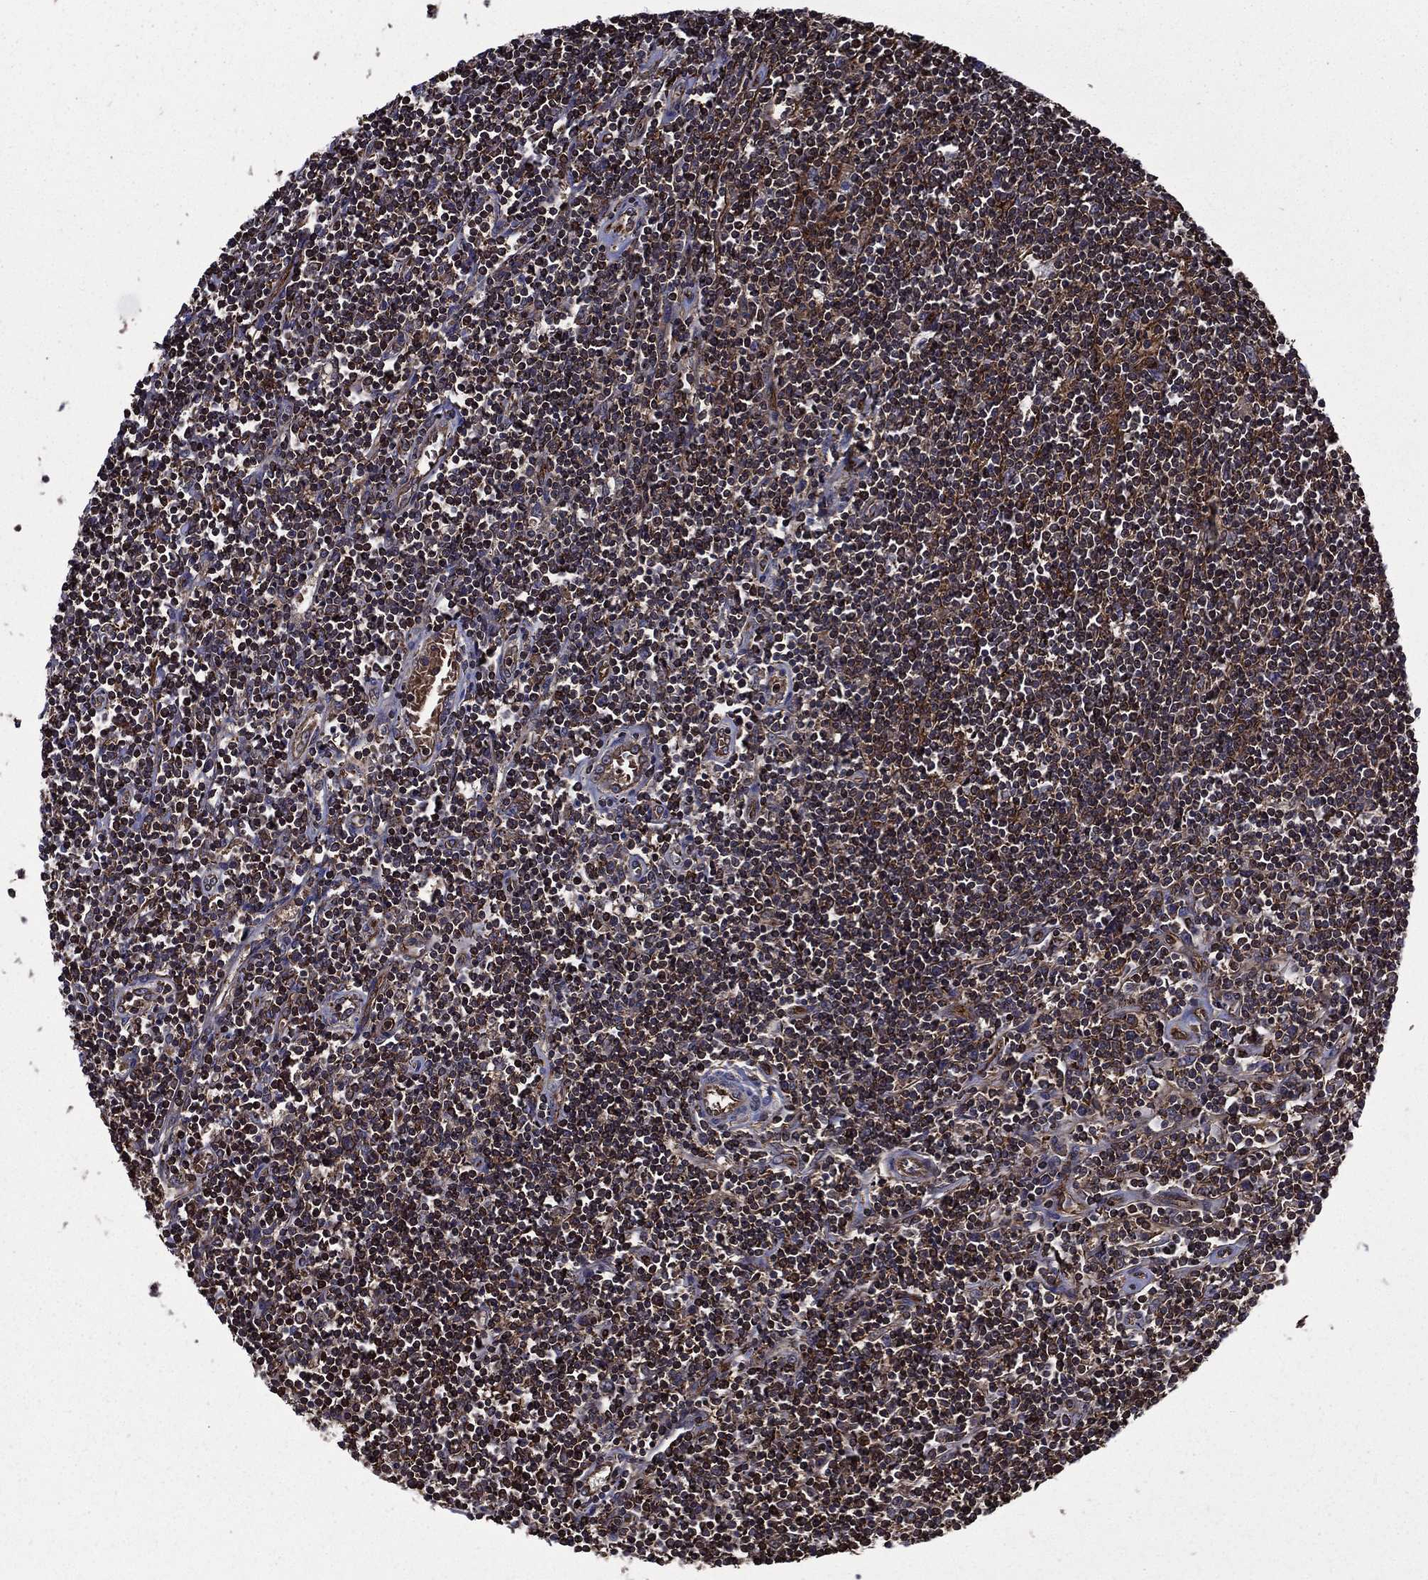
{"staining": {"intensity": "moderate", "quantity": "25%-75%", "location": "cytoplasmic/membranous,nuclear"}, "tissue": "lymphoma", "cell_type": "Tumor cells", "image_type": "cancer", "snomed": [{"axis": "morphology", "description": "Hodgkin's disease, NOS"}, {"axis": "topography", "description": "Lymph node"}], "caption": "Protein analysis of Hodgkin's disease tissue exhibits moderate cytoplasmic/membranous and nuclear staining in about 25%-75% of tumor cells.", "gene": "PLPP3", "patient": {"sex": "male", "age": 40}}